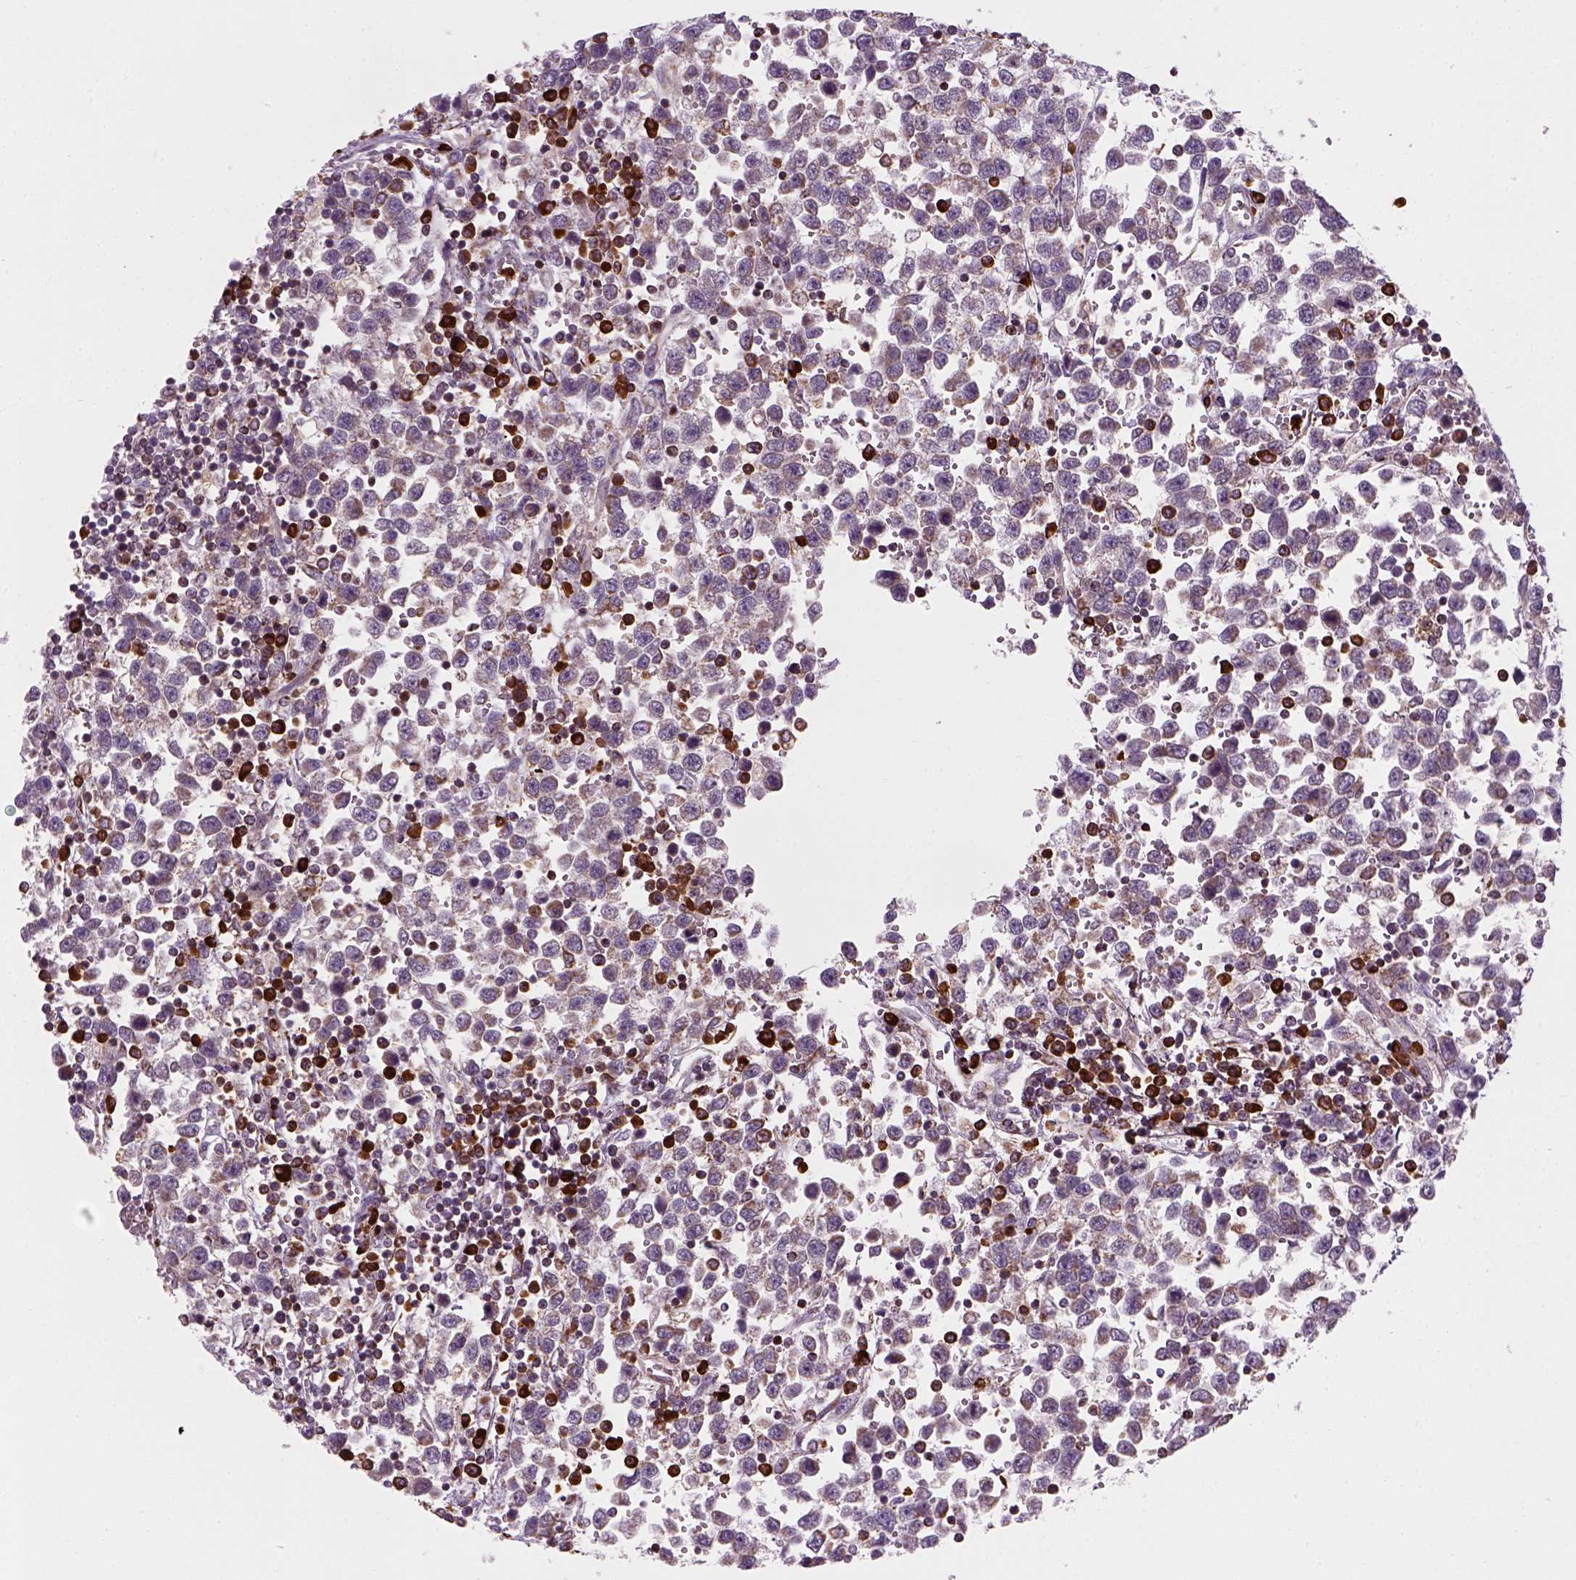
{"staining": {"intensity": "weak", "quantity": ">75%", "location": "cytoplasmic/membranous"}, "tissue": "testis cancer", "cell_type": "Tumor cells", "image_type": "cancer", "snomed": [{"axis": "morphology", "description": "Seminoma, NOS"}, {"axis": "topography", "description": "Testis"}], "caption": "Brown immunohistochemical staining in testis cancer (seminoma) displays weak cytoplasmic/membranous positivity in about >75% of tumor cells.", "gene": "NUDT16L1", "patient": {"sex": "male", "age": 34}}